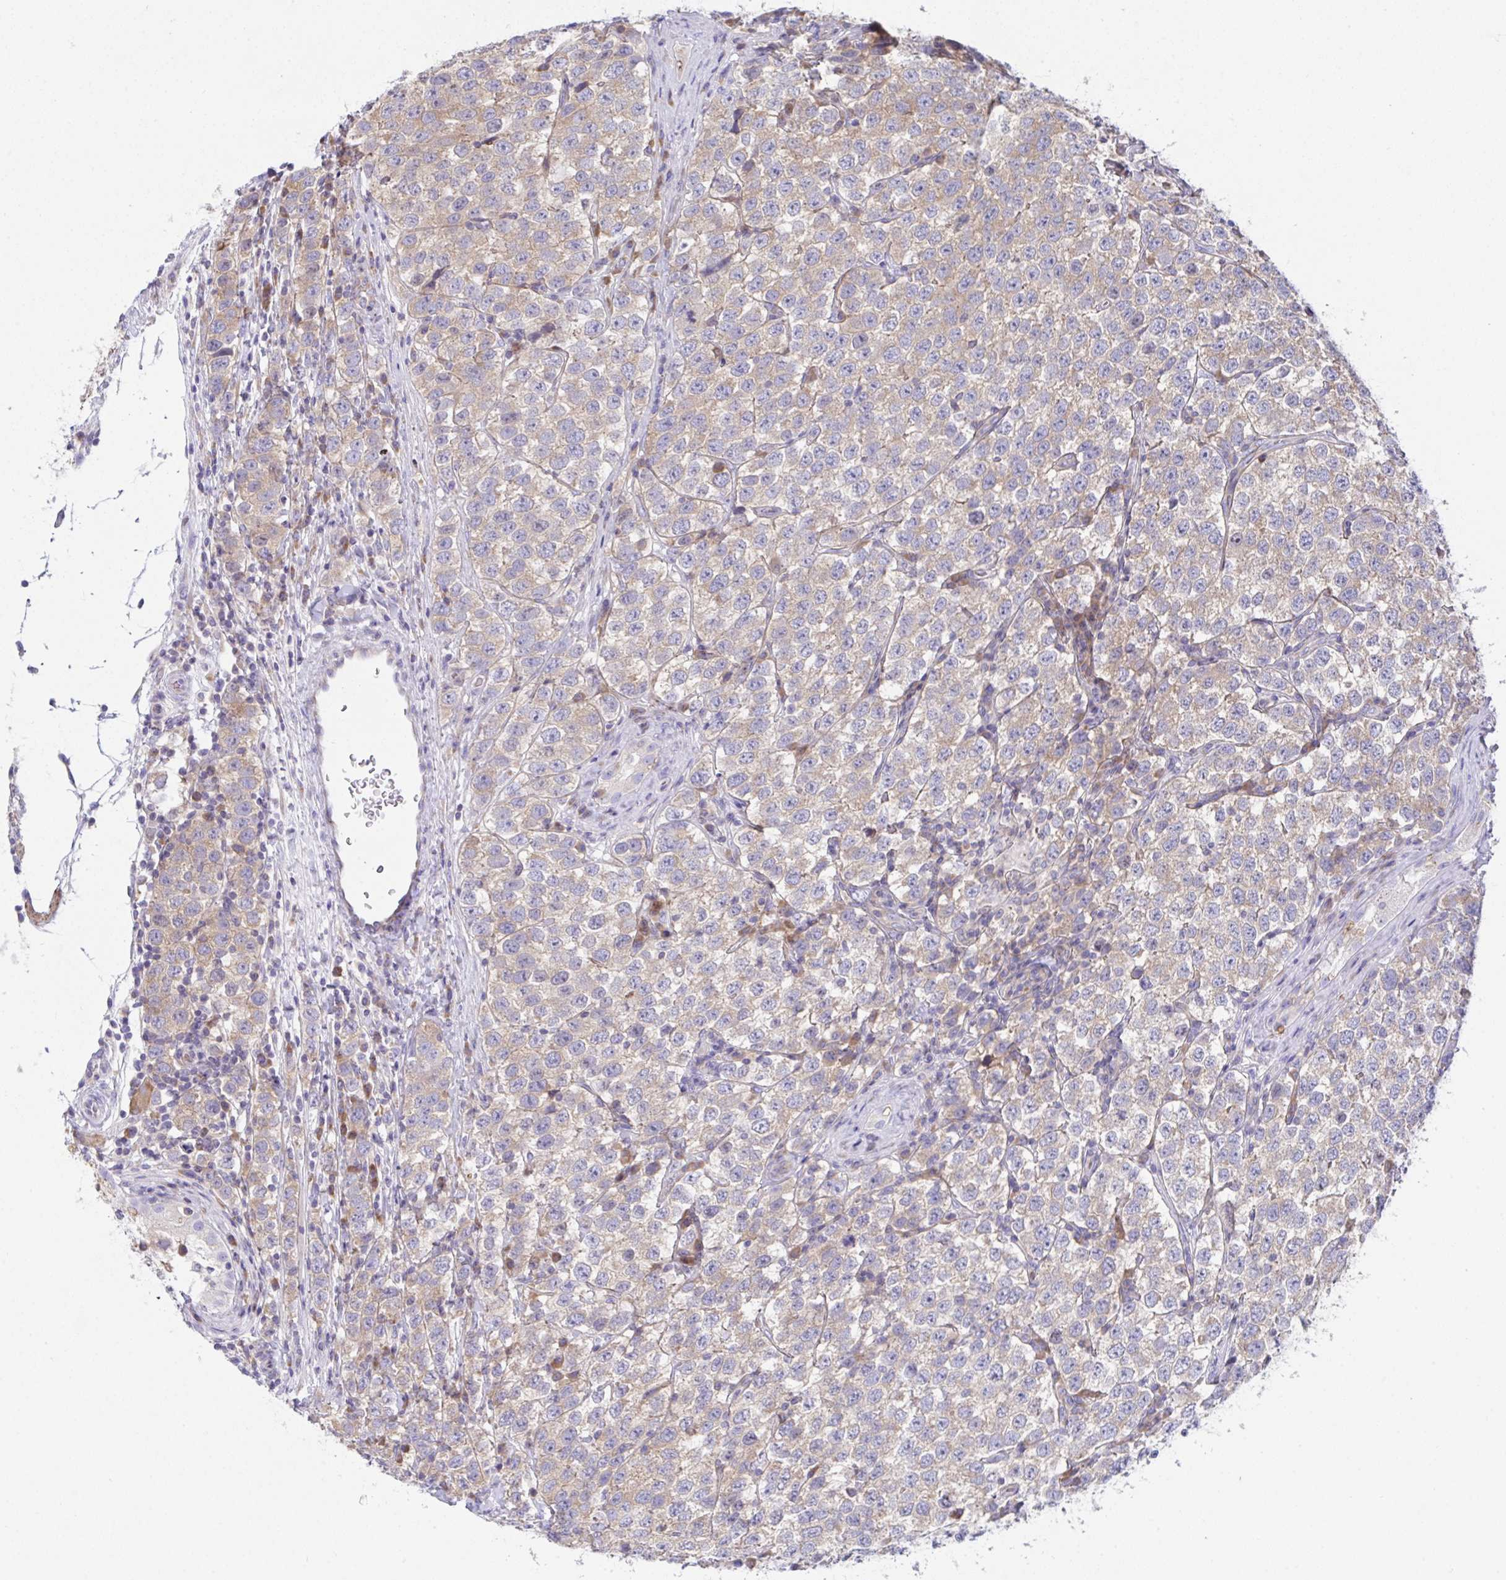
{"staining": {"intensity": "weak", "quantity": ">75%", "location": "cytoplasmic/membranous"}, "tissue": "testis cancer", "cell_type": "Tumor cells", "image_type": "cancer", "snomed": [{"axis": "morphology", "description": "Seminoma, NOS"}, {"axis": "topography", "description": "Testis"}], "caption": "This is a photomicrograph of immunohistochemistry staining of testis cancer, which shows weak staining in the cytoplasmic/membranous of tumor cells.", "gene": "FAU", "patient": {"sex": "male", "age": 34}}